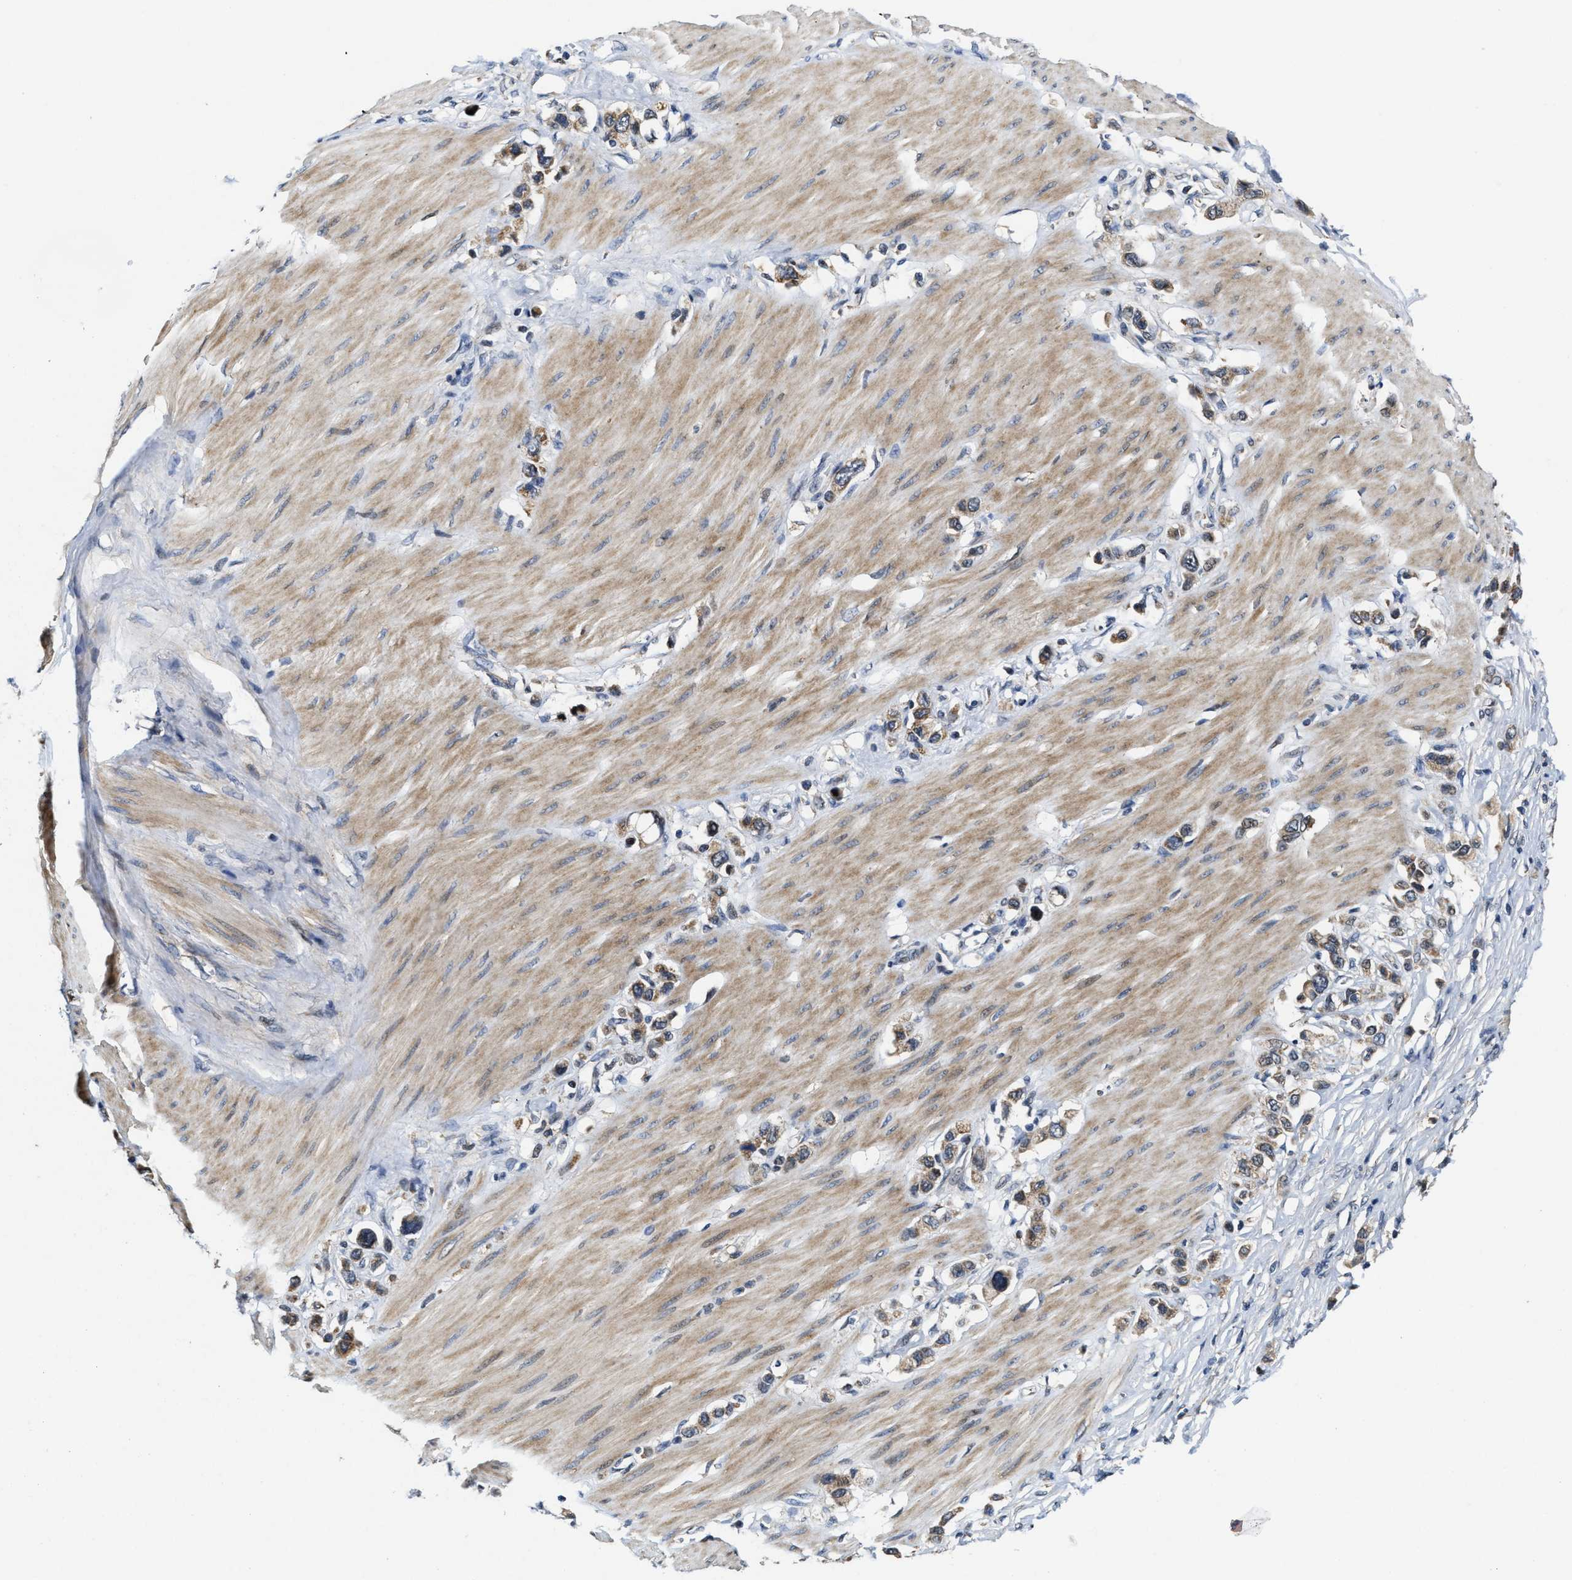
{"staining": {"intensity": "moderate", "quantity": "25%-75%", "location": "cytoplasmic/membranous"}, "tissue": "stomach cancer", "cell_type": "Tumor cells", "image_type": "cancer", "snomed": [{"axis": "morphology", "description": "Adenocarcinoma, NOS"}, {"axis": "topography", "description": "Stomach"}], "caption": "Protein staining displays moderate cytoplasmic/membranous positivity in about 25%-75% of tumor cells in stomach adenocarcinoma. (Brightfield microscopy of DAB IHC at high magnification).", "gene": "SCYL2", "patient": {"sex": "female", "age": 65}}